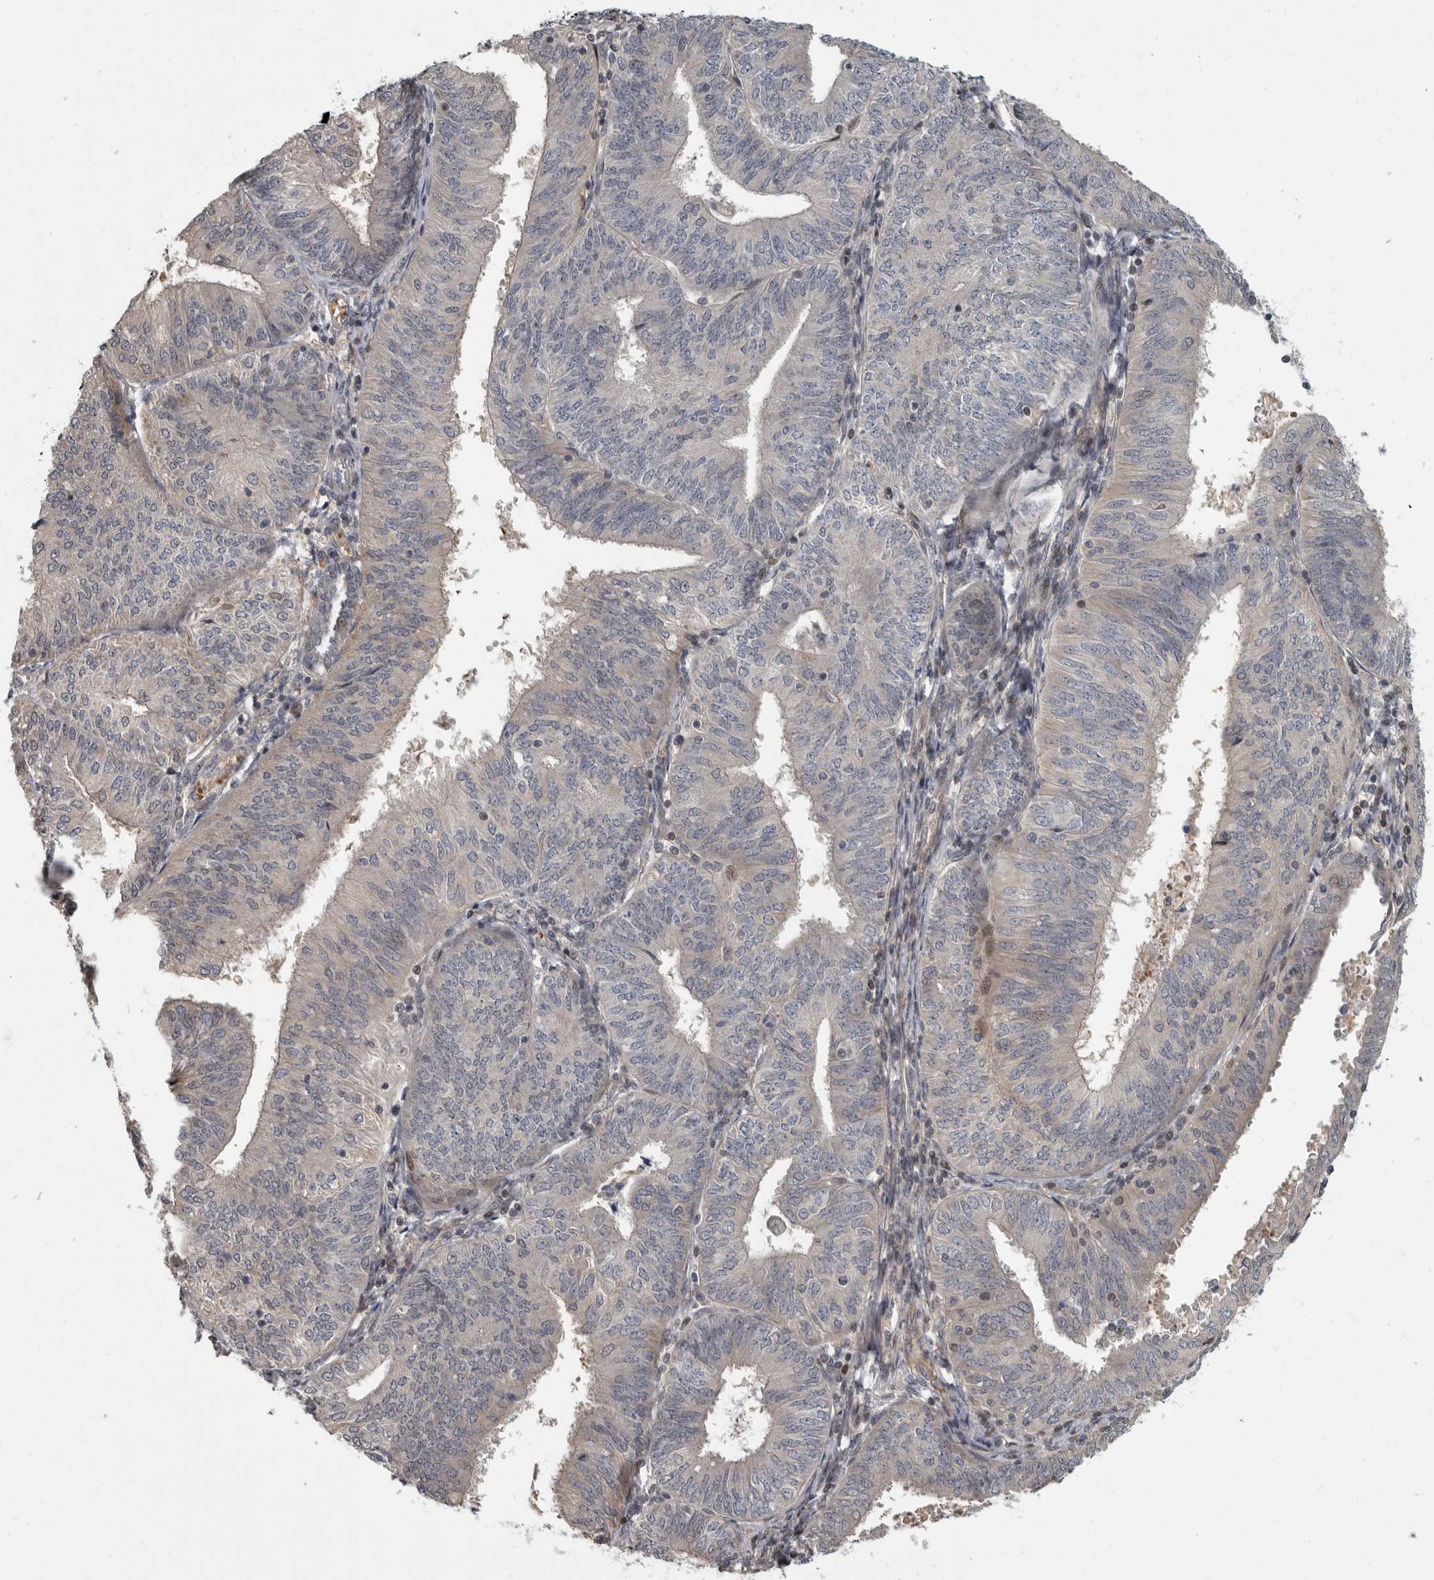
{"staining": {"intensity": "negative", "quantity": "none", "location": "none"}, "tissue": "endometrial cancer", "cell_type": "Tumor cells", "image_type": "cancer", "snomed": [{"axis": "morphology", "description": "Adenocarcinoma, NOS"}, {"axis": "topography", "description": "Endometrium"}], "caption": "A high-resolution histopathology image shows immunohistochemistry staining of endometrial cancer (adenocarcinoma), which shows no significant positivity in tumor cells.", "gene": "PDE7A", "patient": {"sex": "female", "age": 58}}